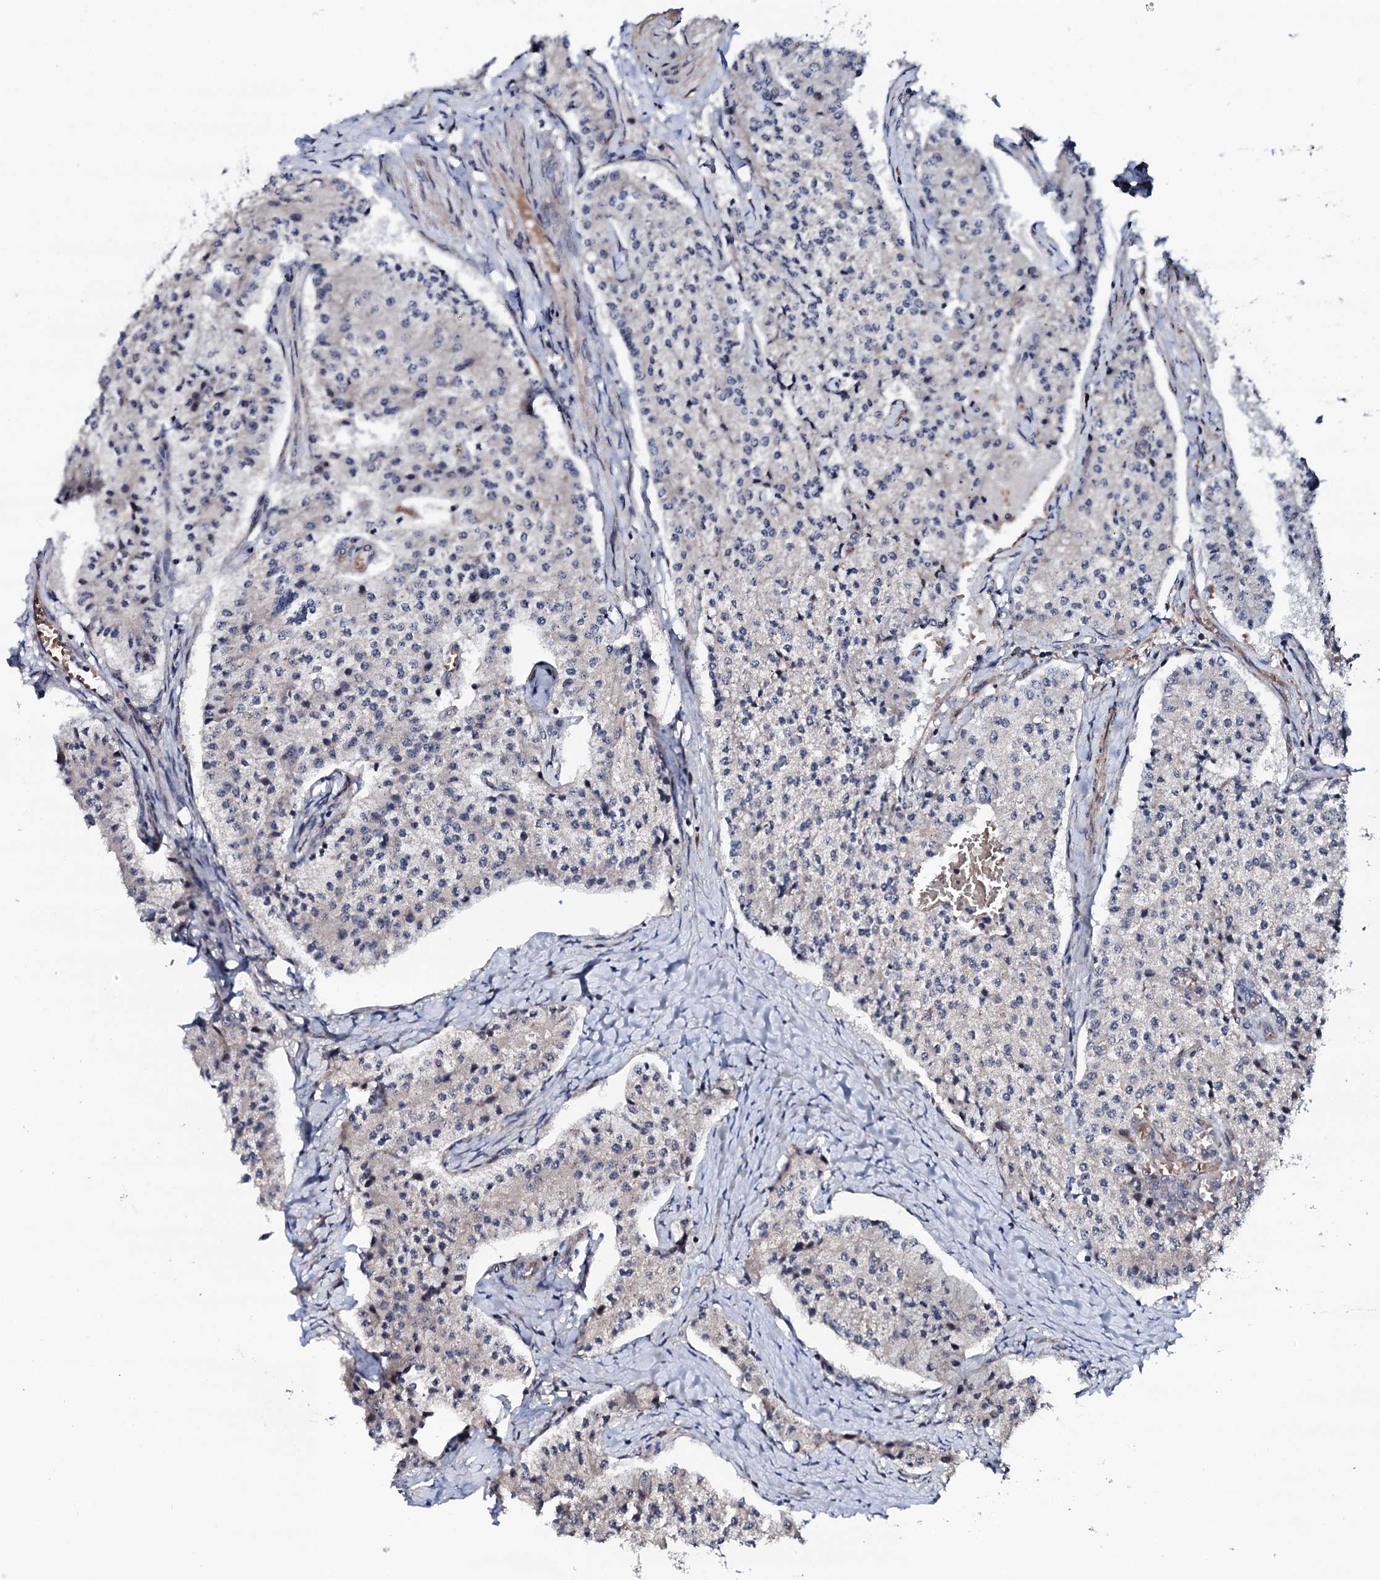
{"staining": {"intensity": "negative", "quantity": "none", "location": "none"}, "tissue": "carcinoid", "cell_type": "Tumor cells", "image_type": "cancer", "snomed": [{"axis": "morphology", "description": "Carcinoid, malignant, NOS"}, {"axis": "topography", "description": "Colon"}], "caption": "Carcinoid was stained to show a protein in brown. There is no significant positivity in tumor cells. (Brightfield microscopy of DAB immunohistochemistry at high magnification).", "gene": "CIAO2A", "patient": {"sex": "female", "age": 52}}